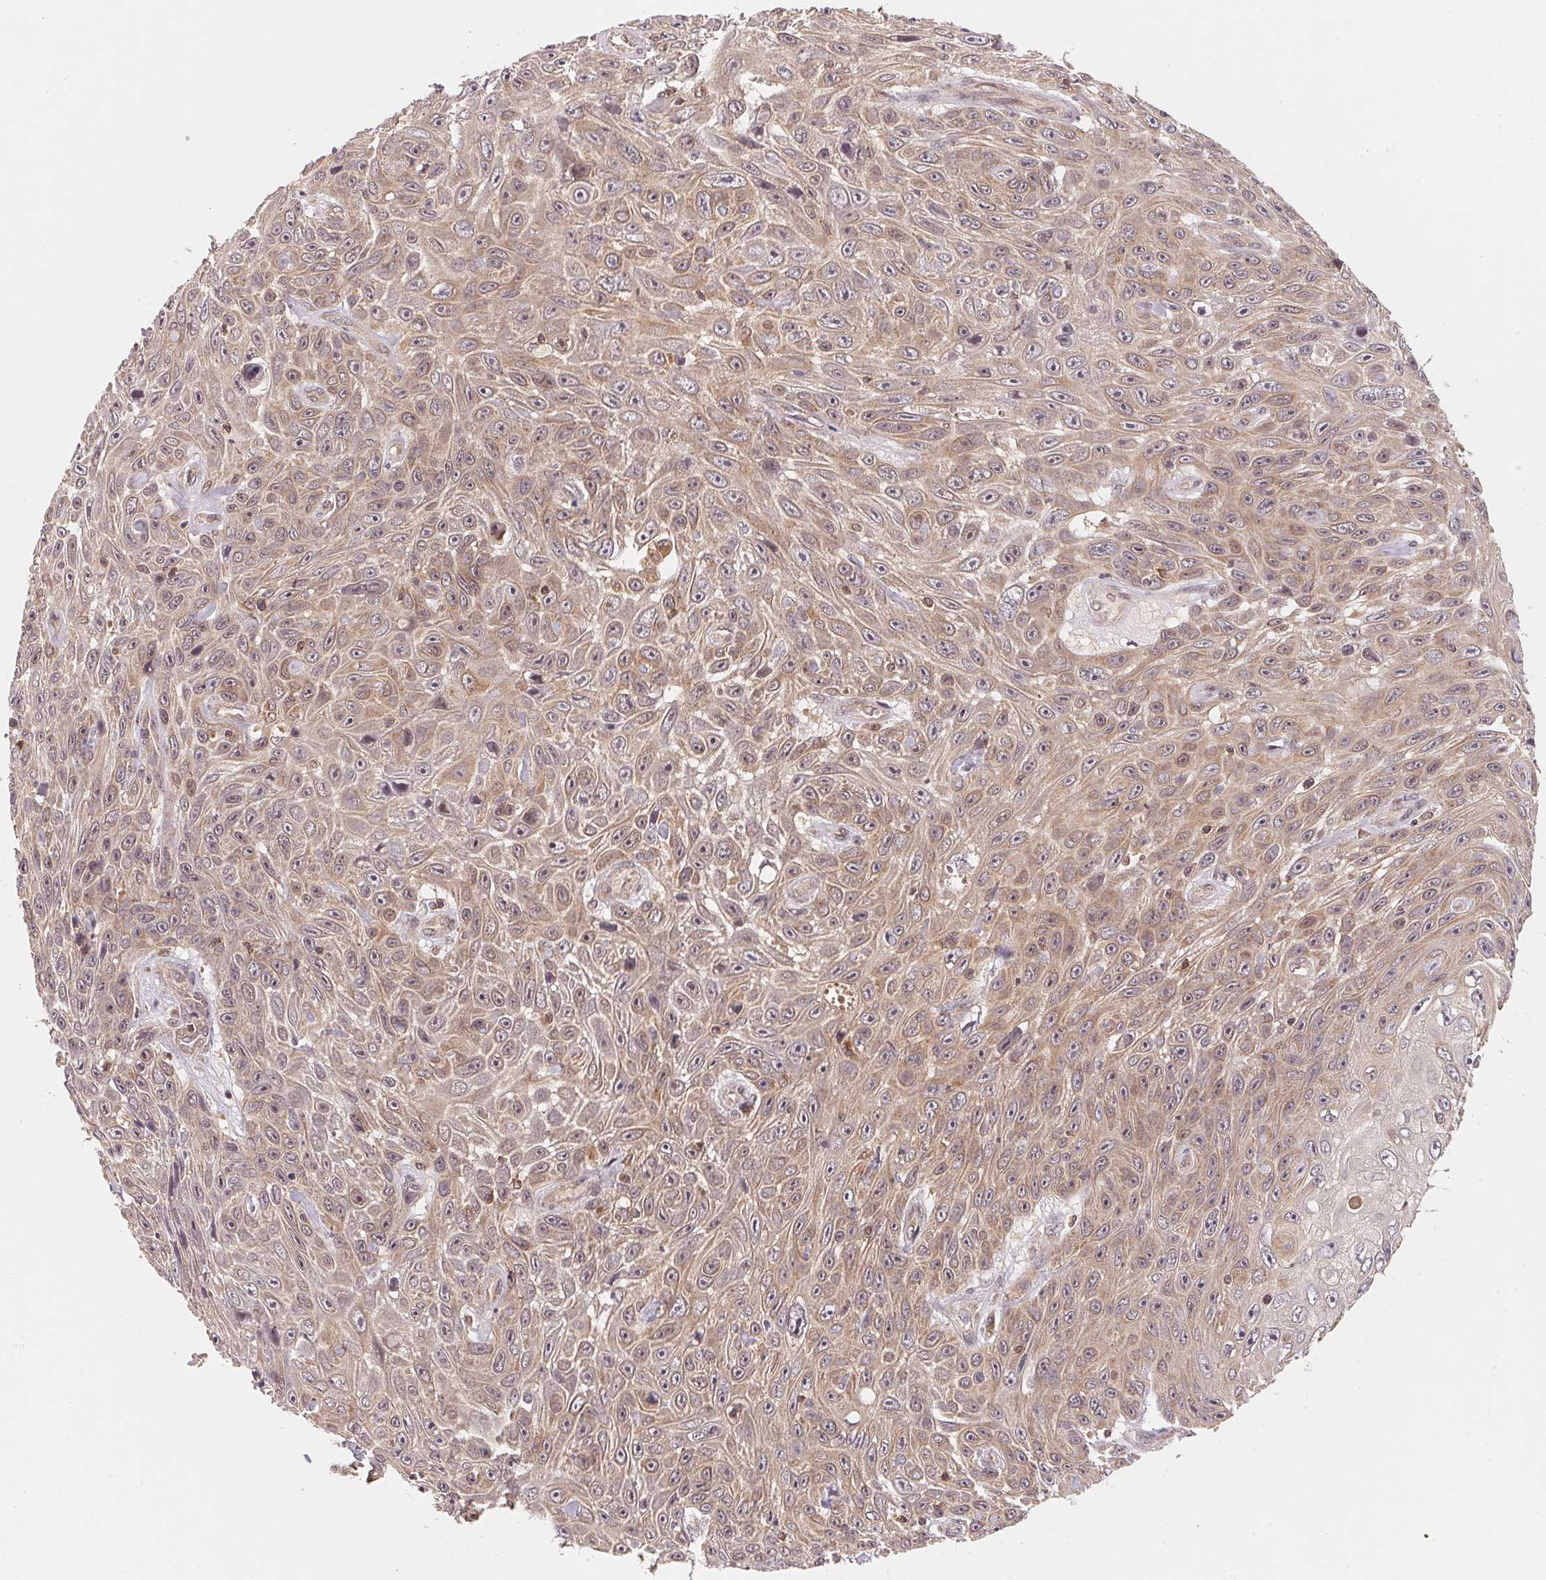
{"staining": {"intensity": "moderate", "quantity": "<25%", "location": "cytoplasmic/membranous,nuclear"}, "tissue": "skin cancer", "cell_type": "Tumor cells", "image_type": "cancer", "snomed": [{"axis": "morphology", "description": "Squamous cell carcinoma, NOS"}, {"axis": "topography", "description": "Skin"}], "caption": "Immunohistochemical staining of human skin cancer demonstrates moderate cytoplasmic/membranous and nuclear protein staining in about <25% of tumor cells.", "gene": "CCDC102B", "patient": {"sex": "male", "age": 82}}